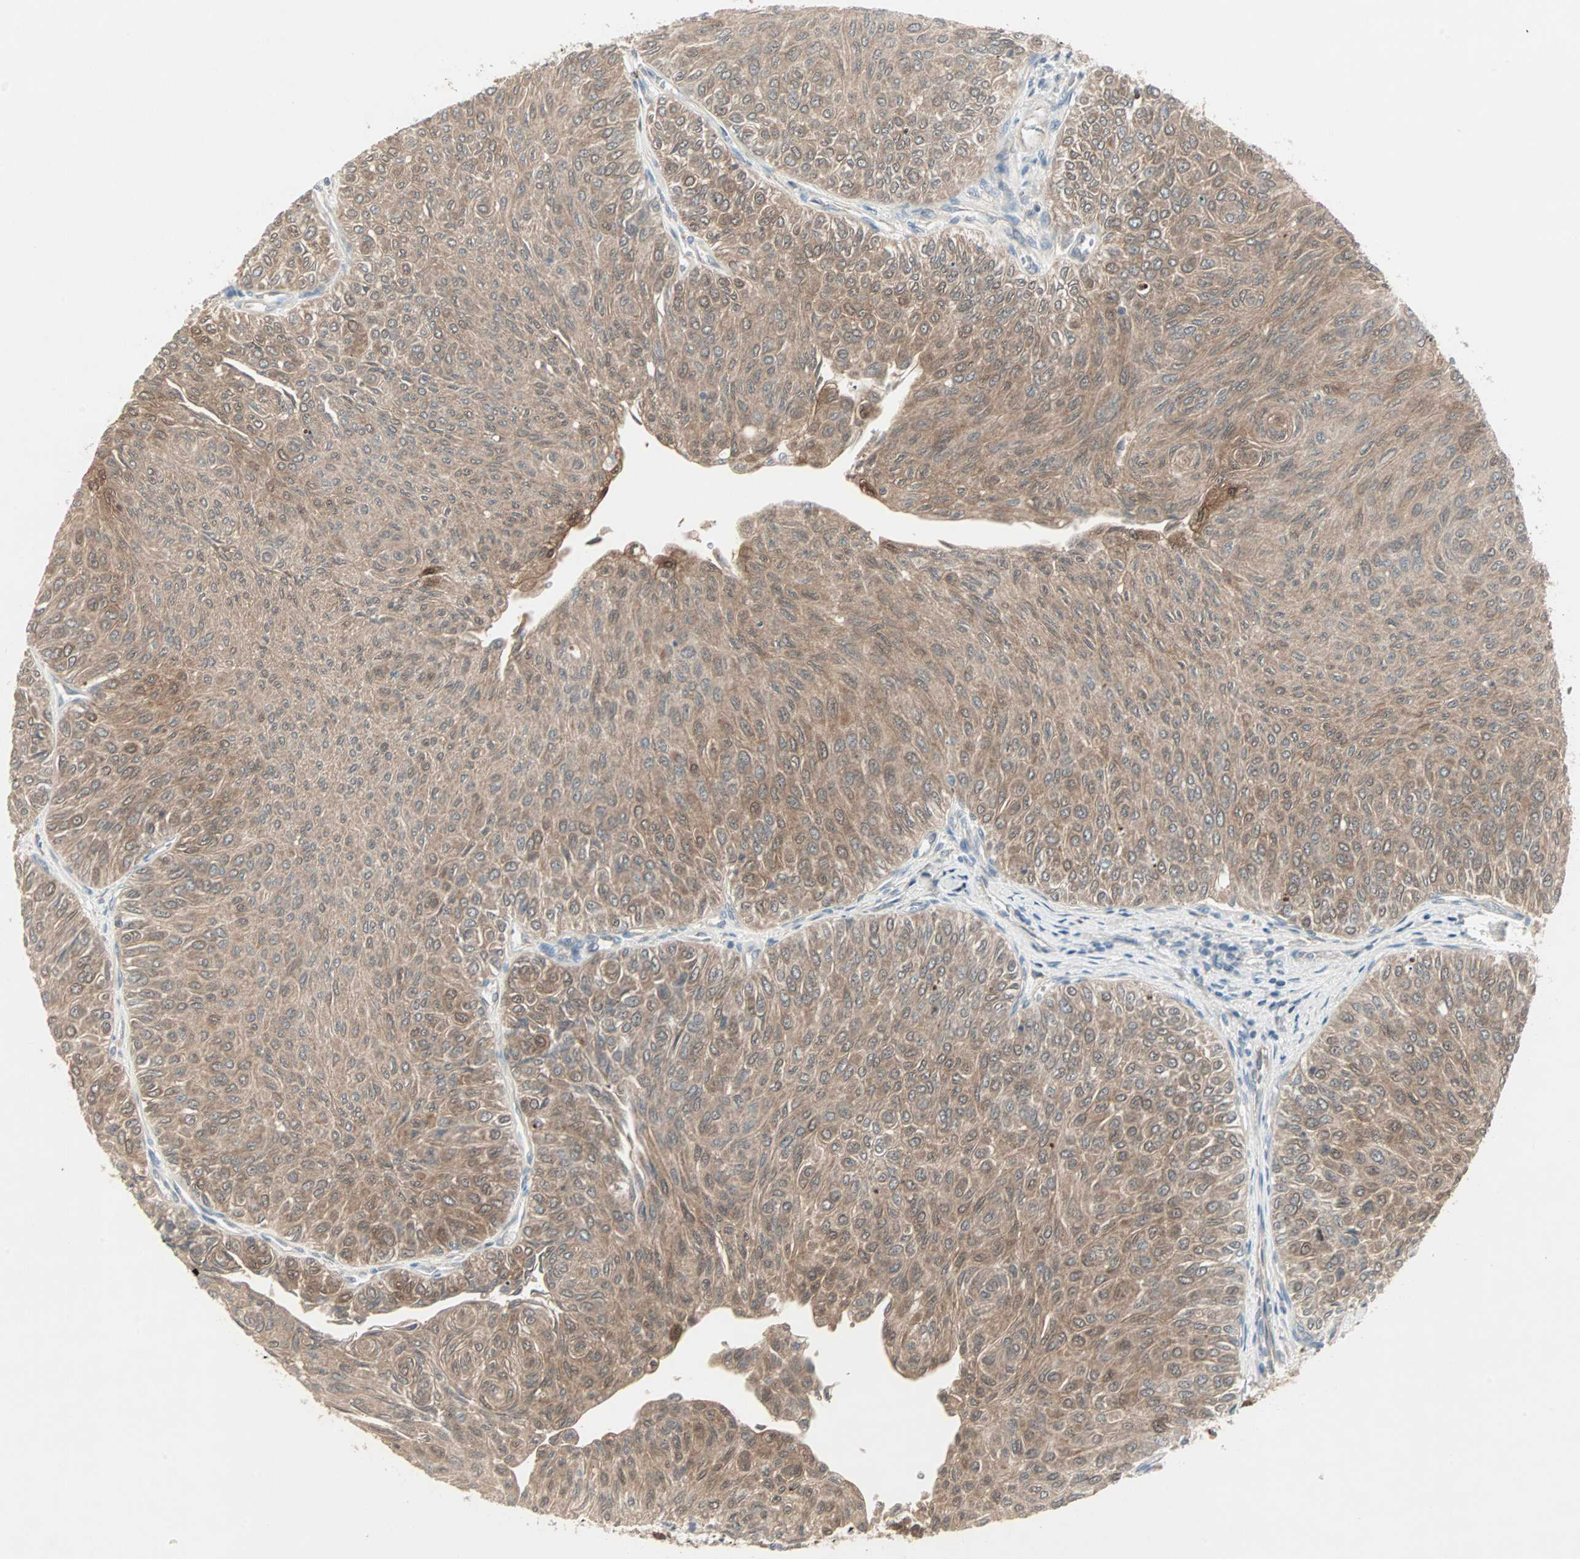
{"staining": {"intensity": "moderate", "quantity": ">75%", "location": "cytoplasmic/membranous"}, "tissue": "urothelial cancer", "cell_type": "Tumor cells", "image_type": "cancer", "snomed": [{"axis": "morphology", "description": "Urothelial carcinoma, Low grade"}, {"axis": "topography", "description": "Urinary bladder"}], "caption": "Approximately >75% of tumor cells in human urothelial cancer demonstrate moderate cytoplasmic/membranous protein staining as visualized by brown immunohistochemical staining.", "gene": "JMJD7-PLA2G4B", "patient": {"sex": "male", "age": 78}}